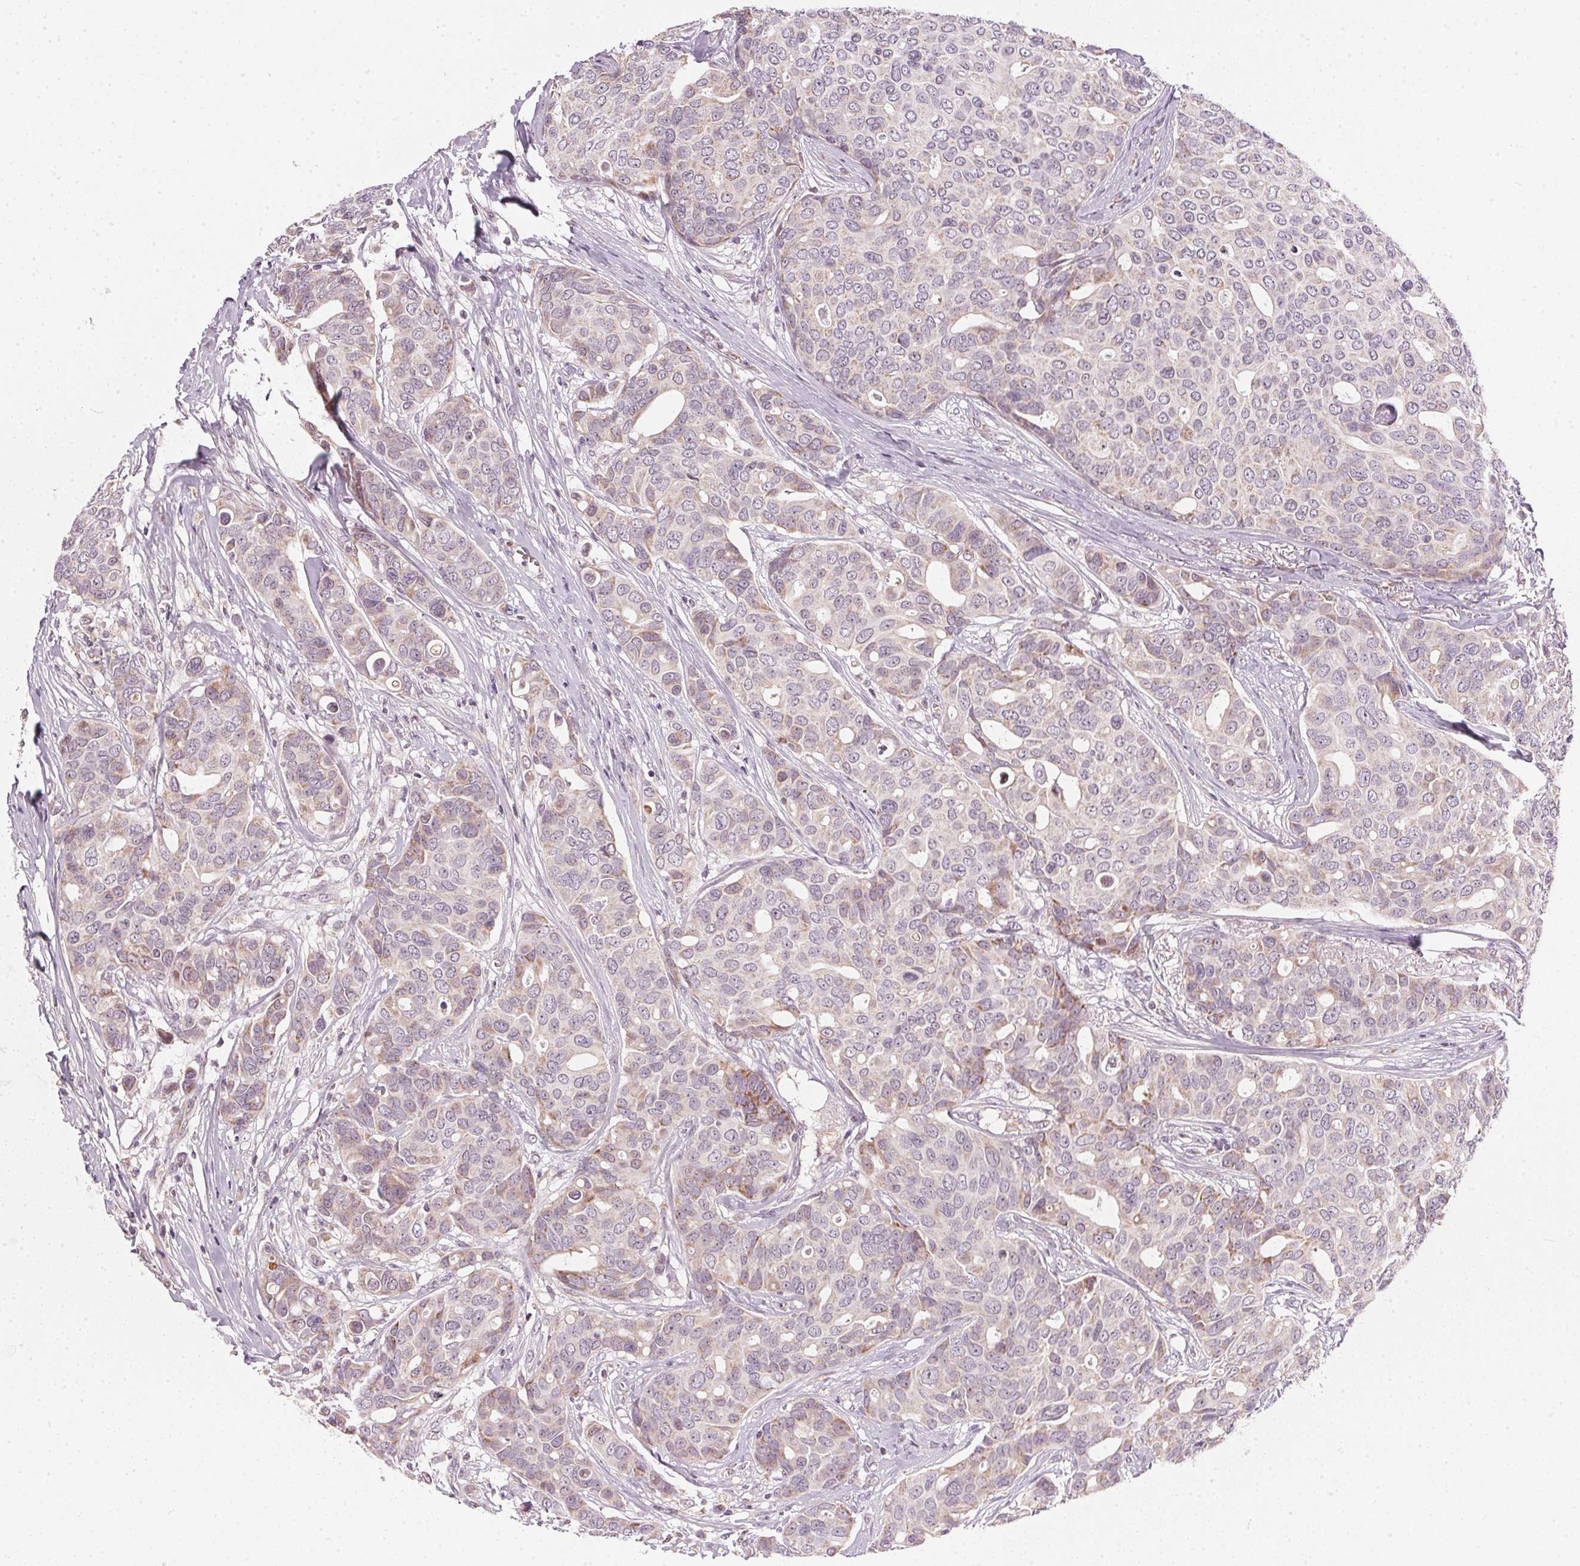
{"staining": {"intensity": "weak", "quantity": "<25%", "location": "cytoplasmic/membranous"}, "tissue": "breast cancer", "cell_type": "Tumor cells", "image_type": "cancer", "snomed": [{"axis": "morphology", "description": "Duct carcinoma"}, {"axis": "topography", "description": "Breast"}], "caption": "A high-resolution image shows IHC staining of breast intraductal carcinoma, which demonstrates no significant staining in tumor cells.", "gene": "COQ7", "patient": {"sex": "female", "age": 54}}